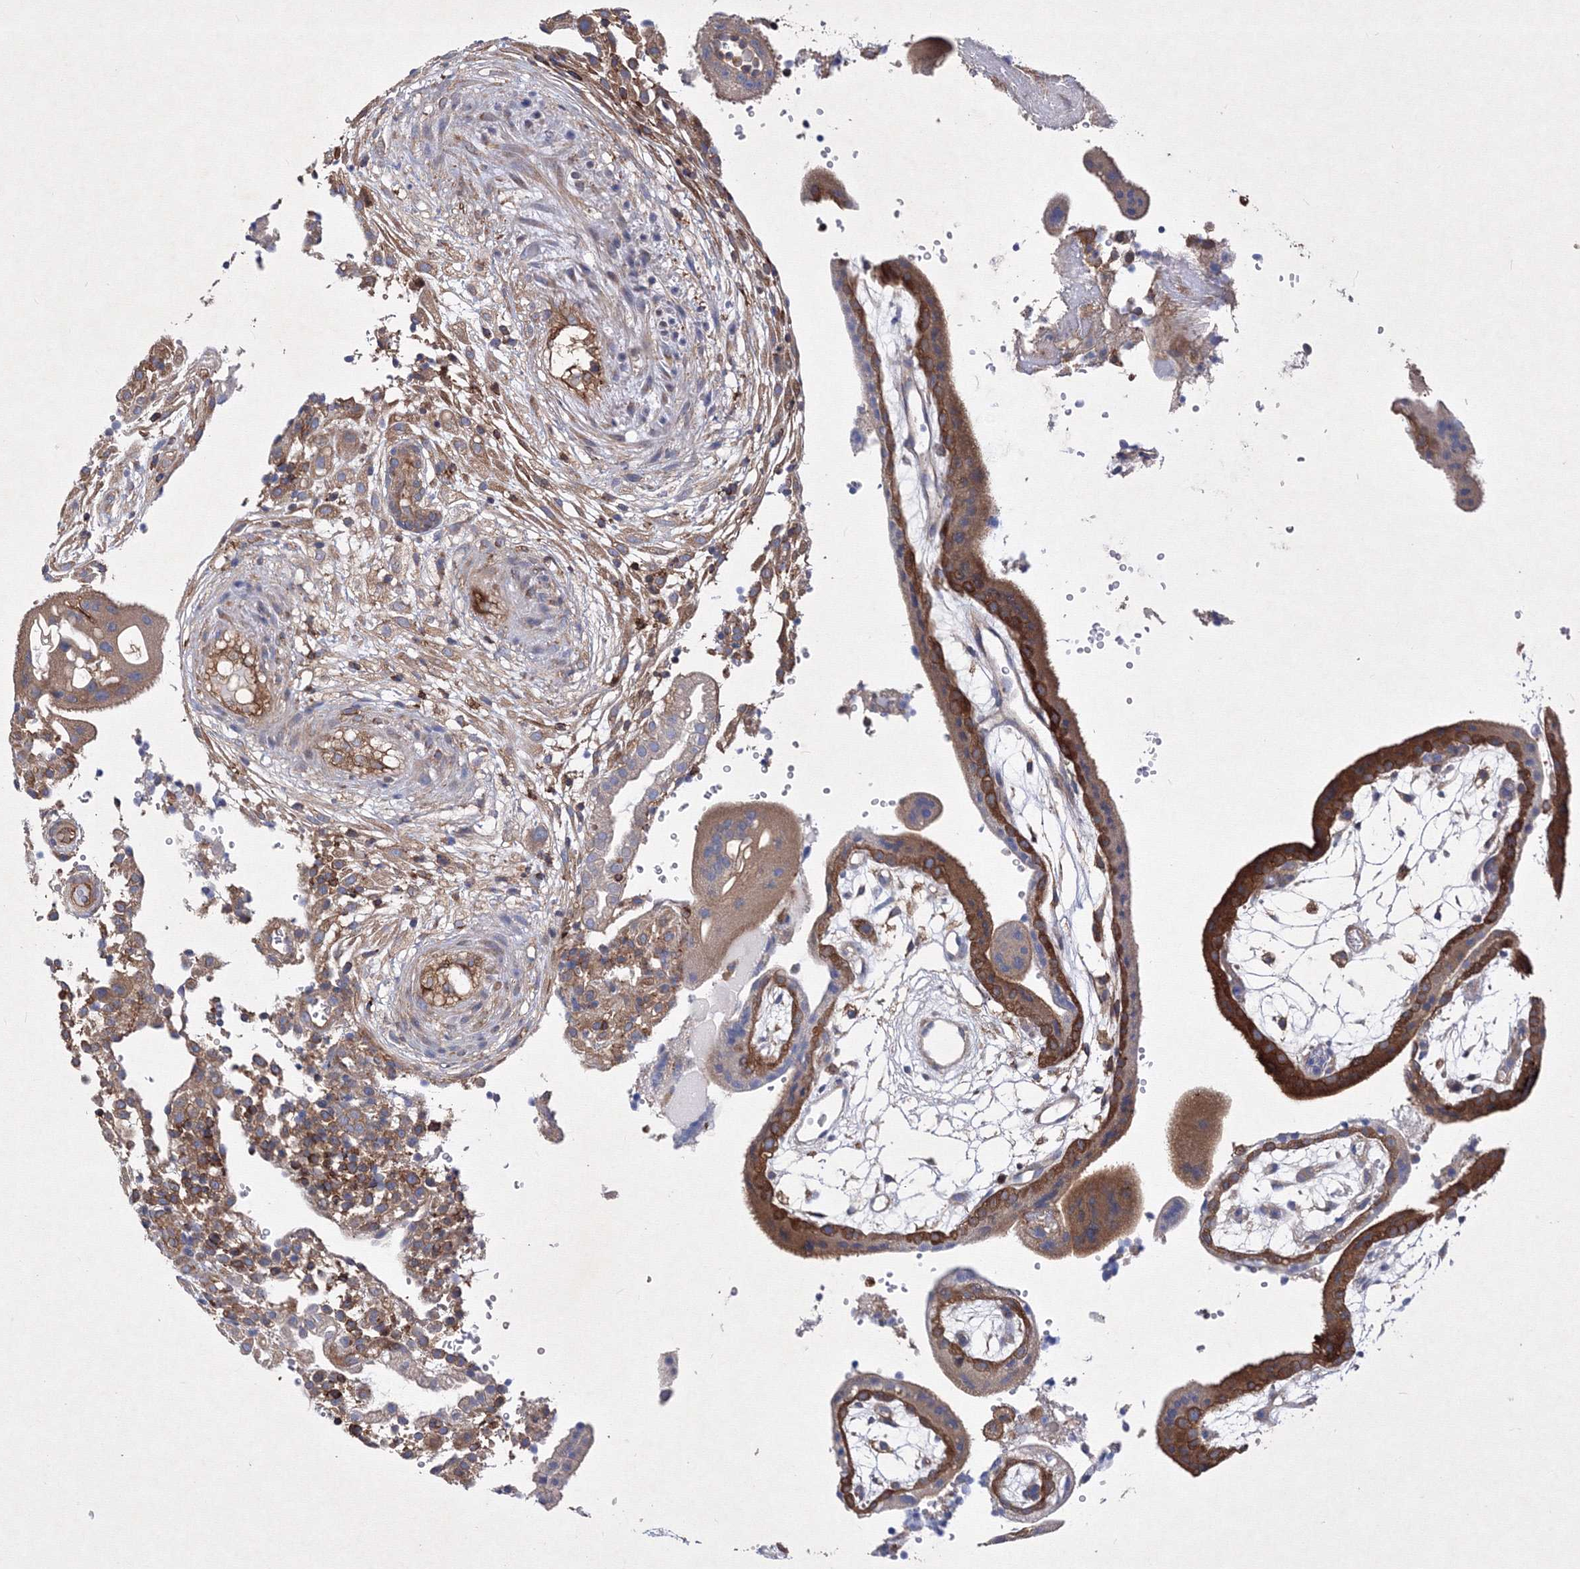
{"staining": {"intensity": "strong", "quantity": "25%-75%", "location": "cytoplasmic/membranous"}, "tissue": "placenta", "cell_type": "Trophoblastic cells", "image_type": "normal", "snomed": [{"axis": "morphology", "description": "Normal tissue, NOS"}, {"axis": "topography", "description": "Placenta"}], "caption": "This micrograph exhibits IHC staining of unremarkable placenta, with high strong cytoplasmic/membranous staining in approximately 25%-75% of trophoblastic cells.", "gene": "SNX18", "patient": {"sex": "female", "age": 18}}